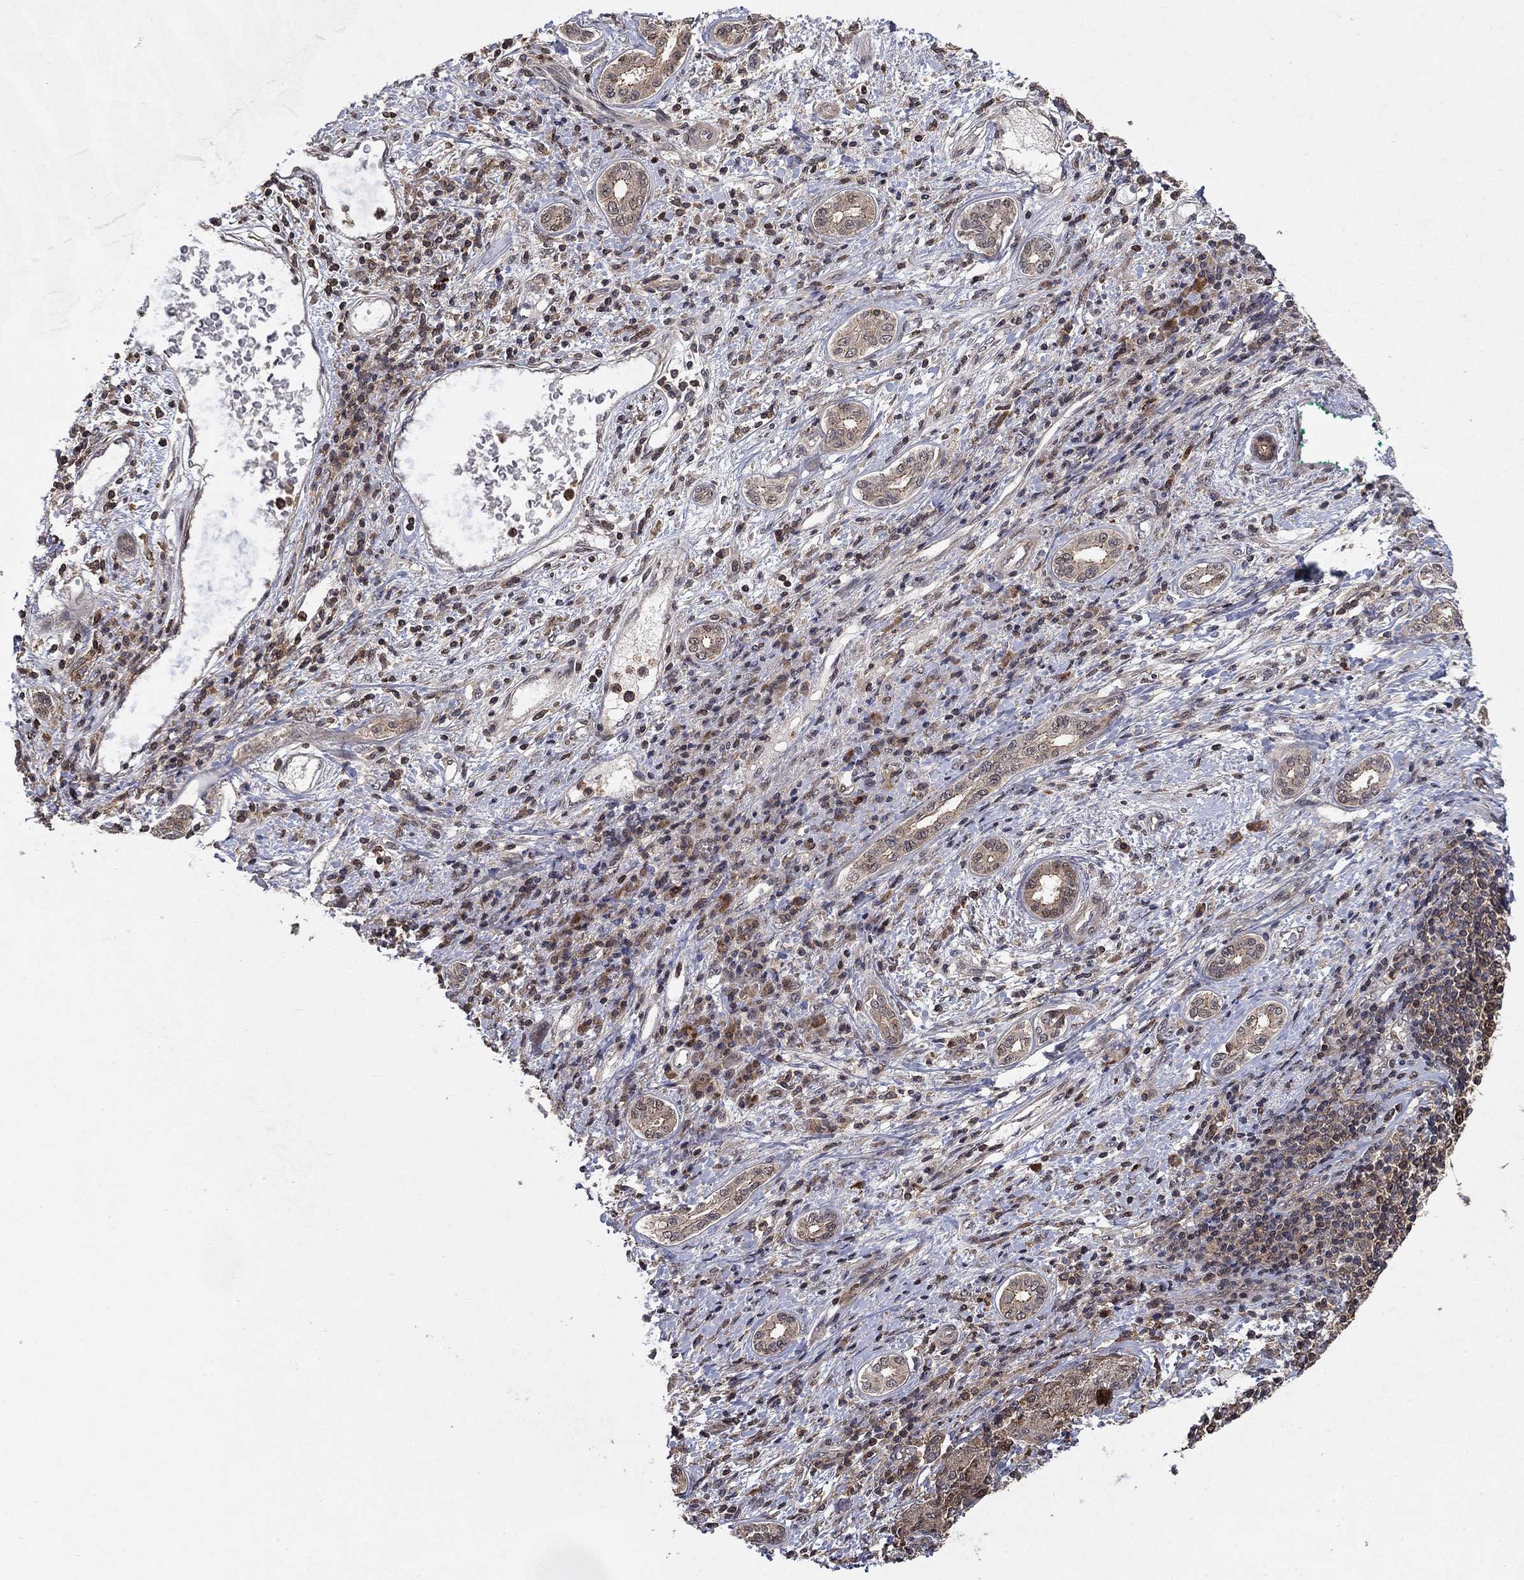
{"staining": {"intensity": "moderate", "quantity": "25%-75%", "location": "cytoplasmic/membranous,nuclear"}, "tissue": "liver cancer", "cell_type": "Tumor cells", "image_type": "cancer", "snomed": [{"axis": "morphology", "description": "Carcinoma, Hepatocellular, NOS"}, {"axis": "topography", "description": "Liver"}], "caption": "This histopathology image reveals IHC staining of liver cancer (hepatocellular carcinoma), with medium moderate cytoplasmic/membranous and nuclear positivity in about 25%-75% of tumor cells.", "gene": "CCDC66", "patient": {"sex": "male", "age": 65}}